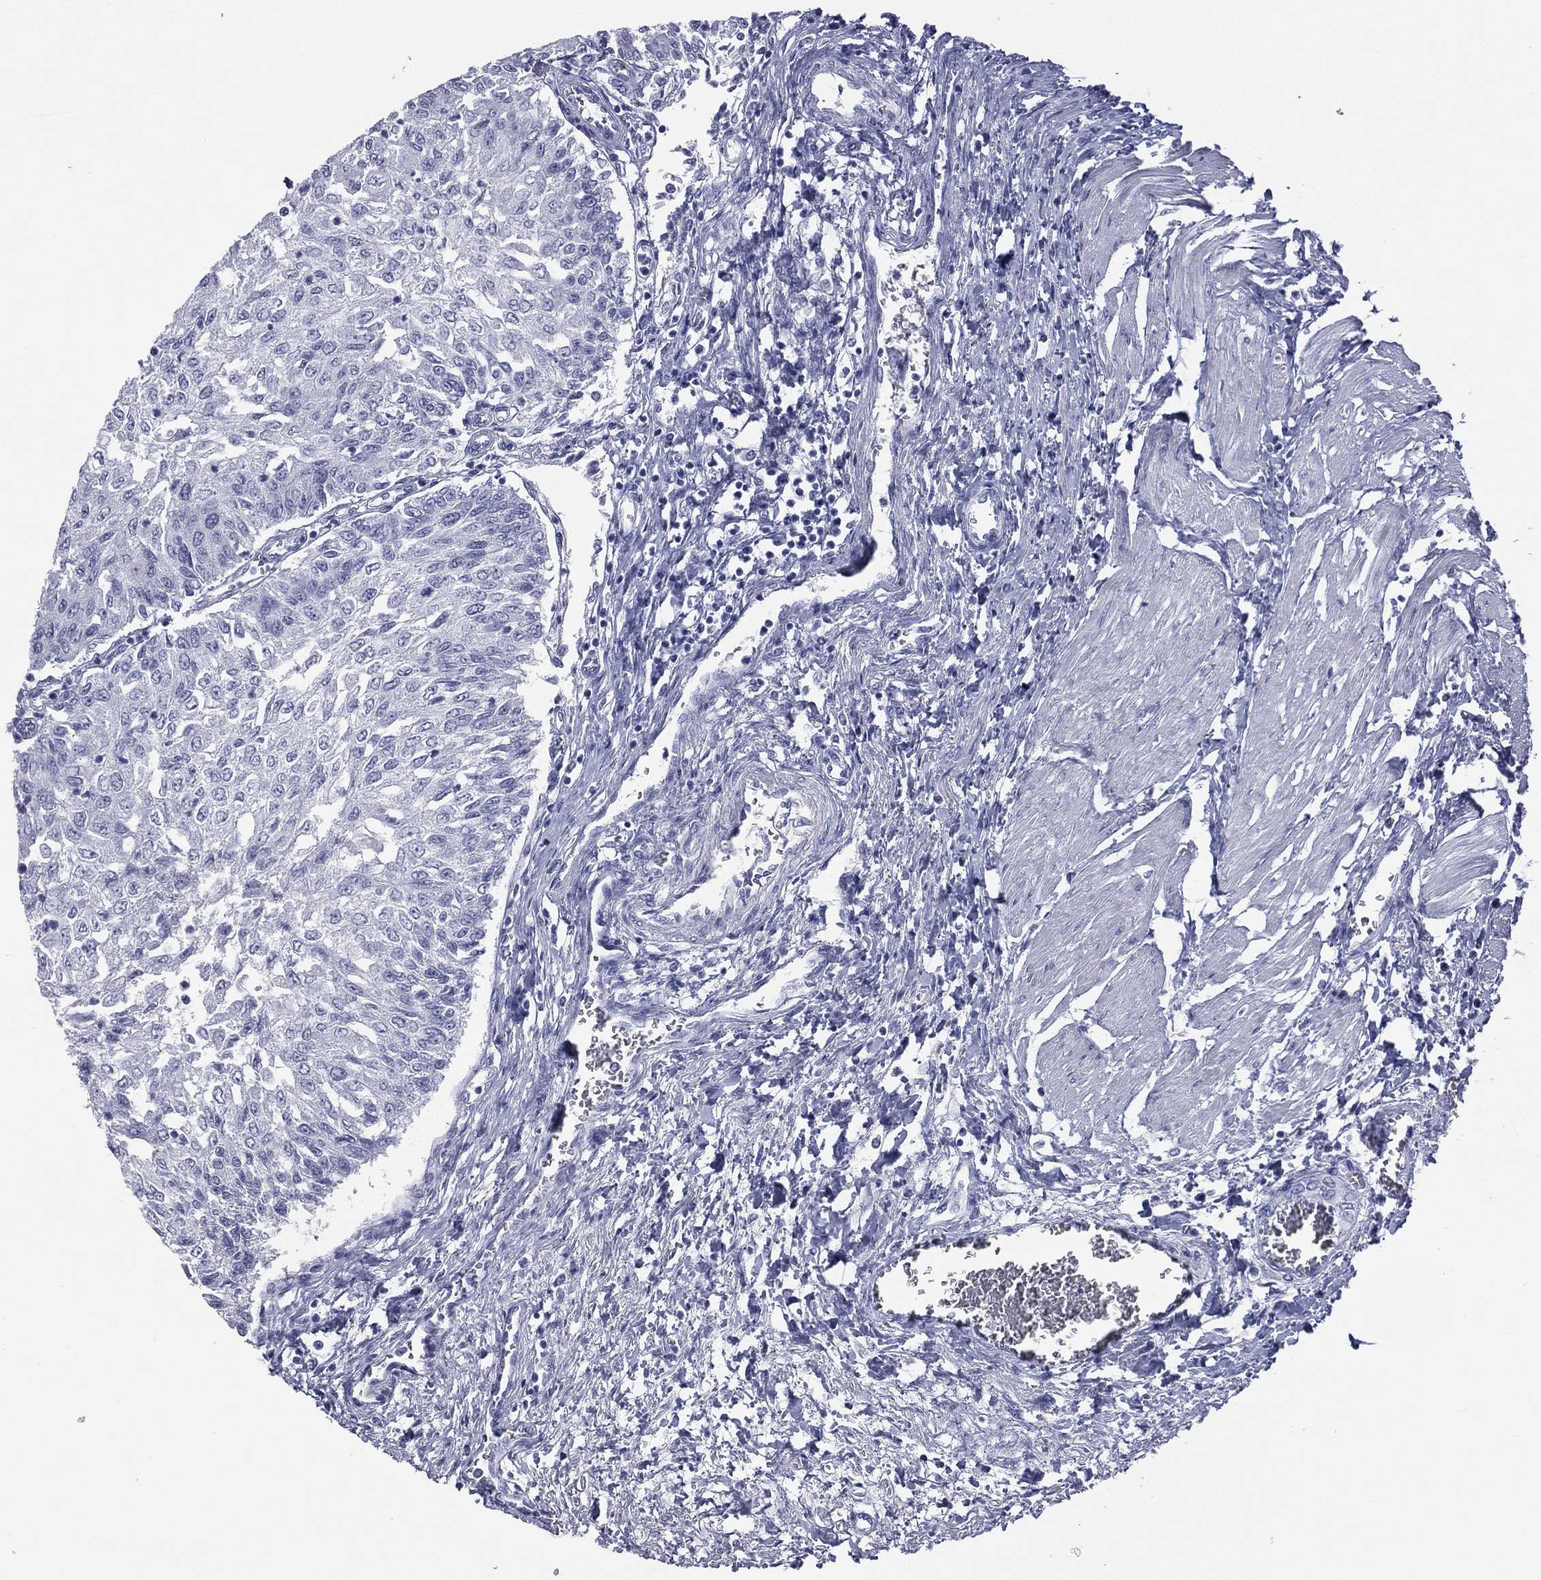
{"staining": {"intensity": "negative", "quantity": "none", "location": "none"}, "tissue": "urothelial cancer", "cell_type": "Tumor cells", "image_type": "cancer", "snomed": [{"axis": "morphology", "description": "Urothelial carcinoma, Low grade"}, {"axis": "topography", "description": "Urinary bladder"}], "caption": "Immunohistochemistry of urothelial cancer reveals no expression in tumor cells.", "gene": "MLN", "patient": {"sex": "male", "age": 78}}